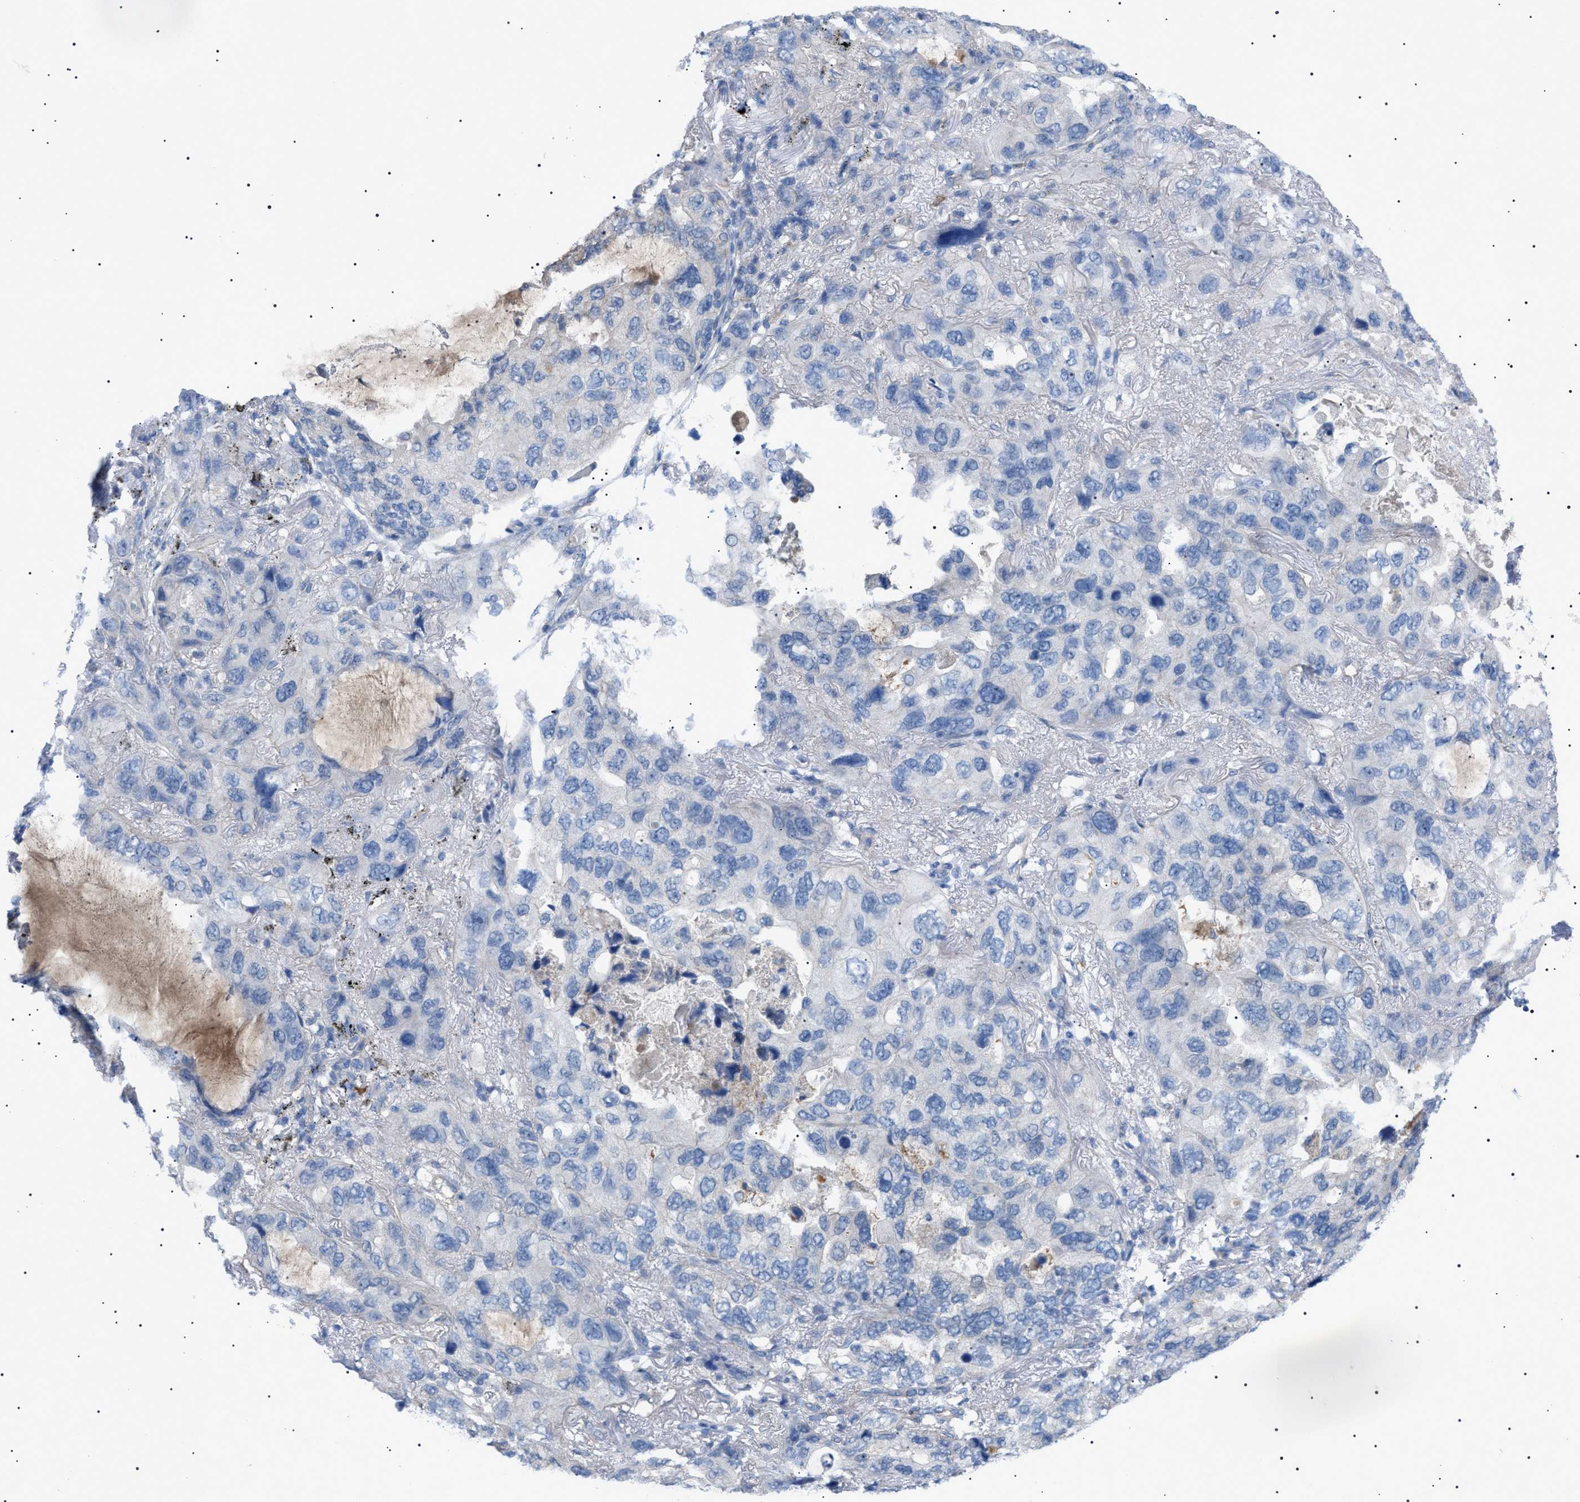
{"staining": {"intensity": "negative", "quantity": "none", "location": "none"}, "tissue": "lung cancer", "cell_type": "Tumor cells", "image_type": "cancer", "snomed": [{"axis": "morphology", "description": "Squamous cell carcinoma, NOS"}, {"axis": "topography", "description": "Lung"}], "caption": "The IHC micrograph has no significant positivity in tumor cells of lung squamous cell carcinoma tissue.", "gene": "ADAMTS1", "patient": {"sex": "female", "age": 73}}